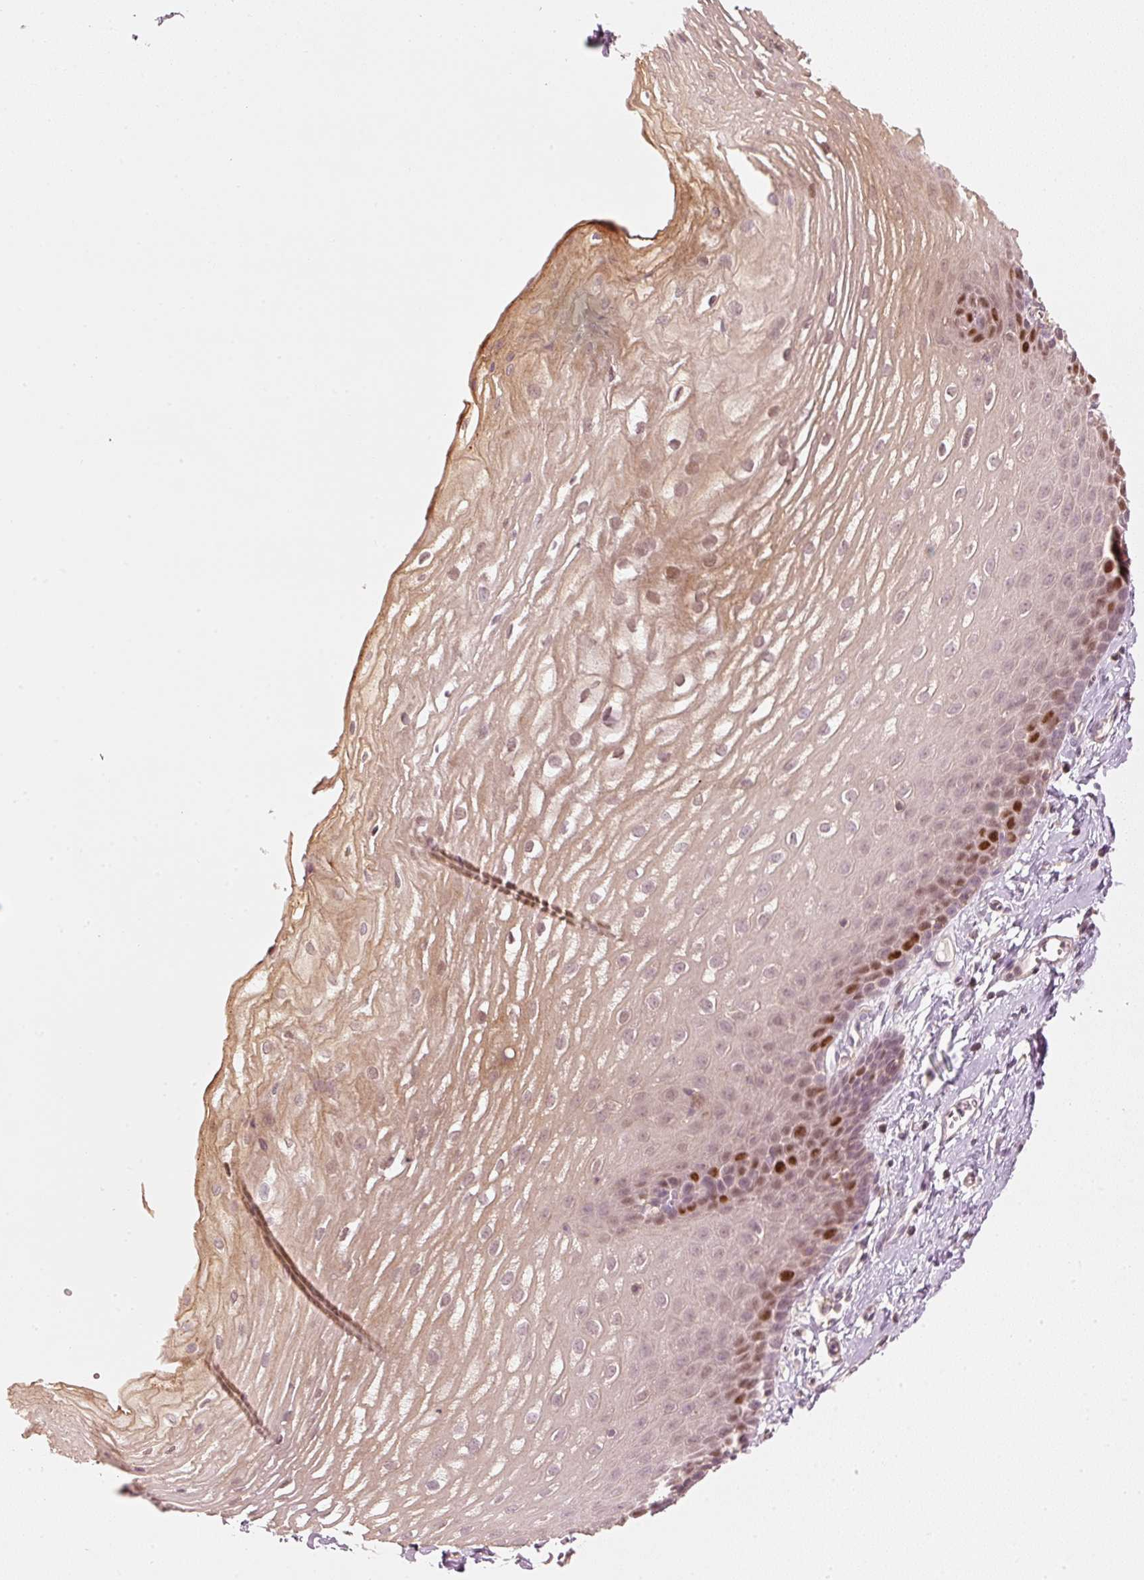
{"staining": {"intensity": "strong", "quantity": "<25%", "location": "nuclear"}, "tissue": "esophagus", "cell_type": "Squamous epithelial cells", "image_type": "normal", "snomed": [{"axis": "morphology", "description": "Normal tissue, NOS"}, {"axis": "topography", "description": "Esophagus"}], "caption": "Immunohistochemical staining of normal human esophagus demonstrates medium levels of strong nuclear staining in about <25% of squamous epithelial cells.", "gene": "TREX2", "patient": {"sex": "male", "age": 70}}